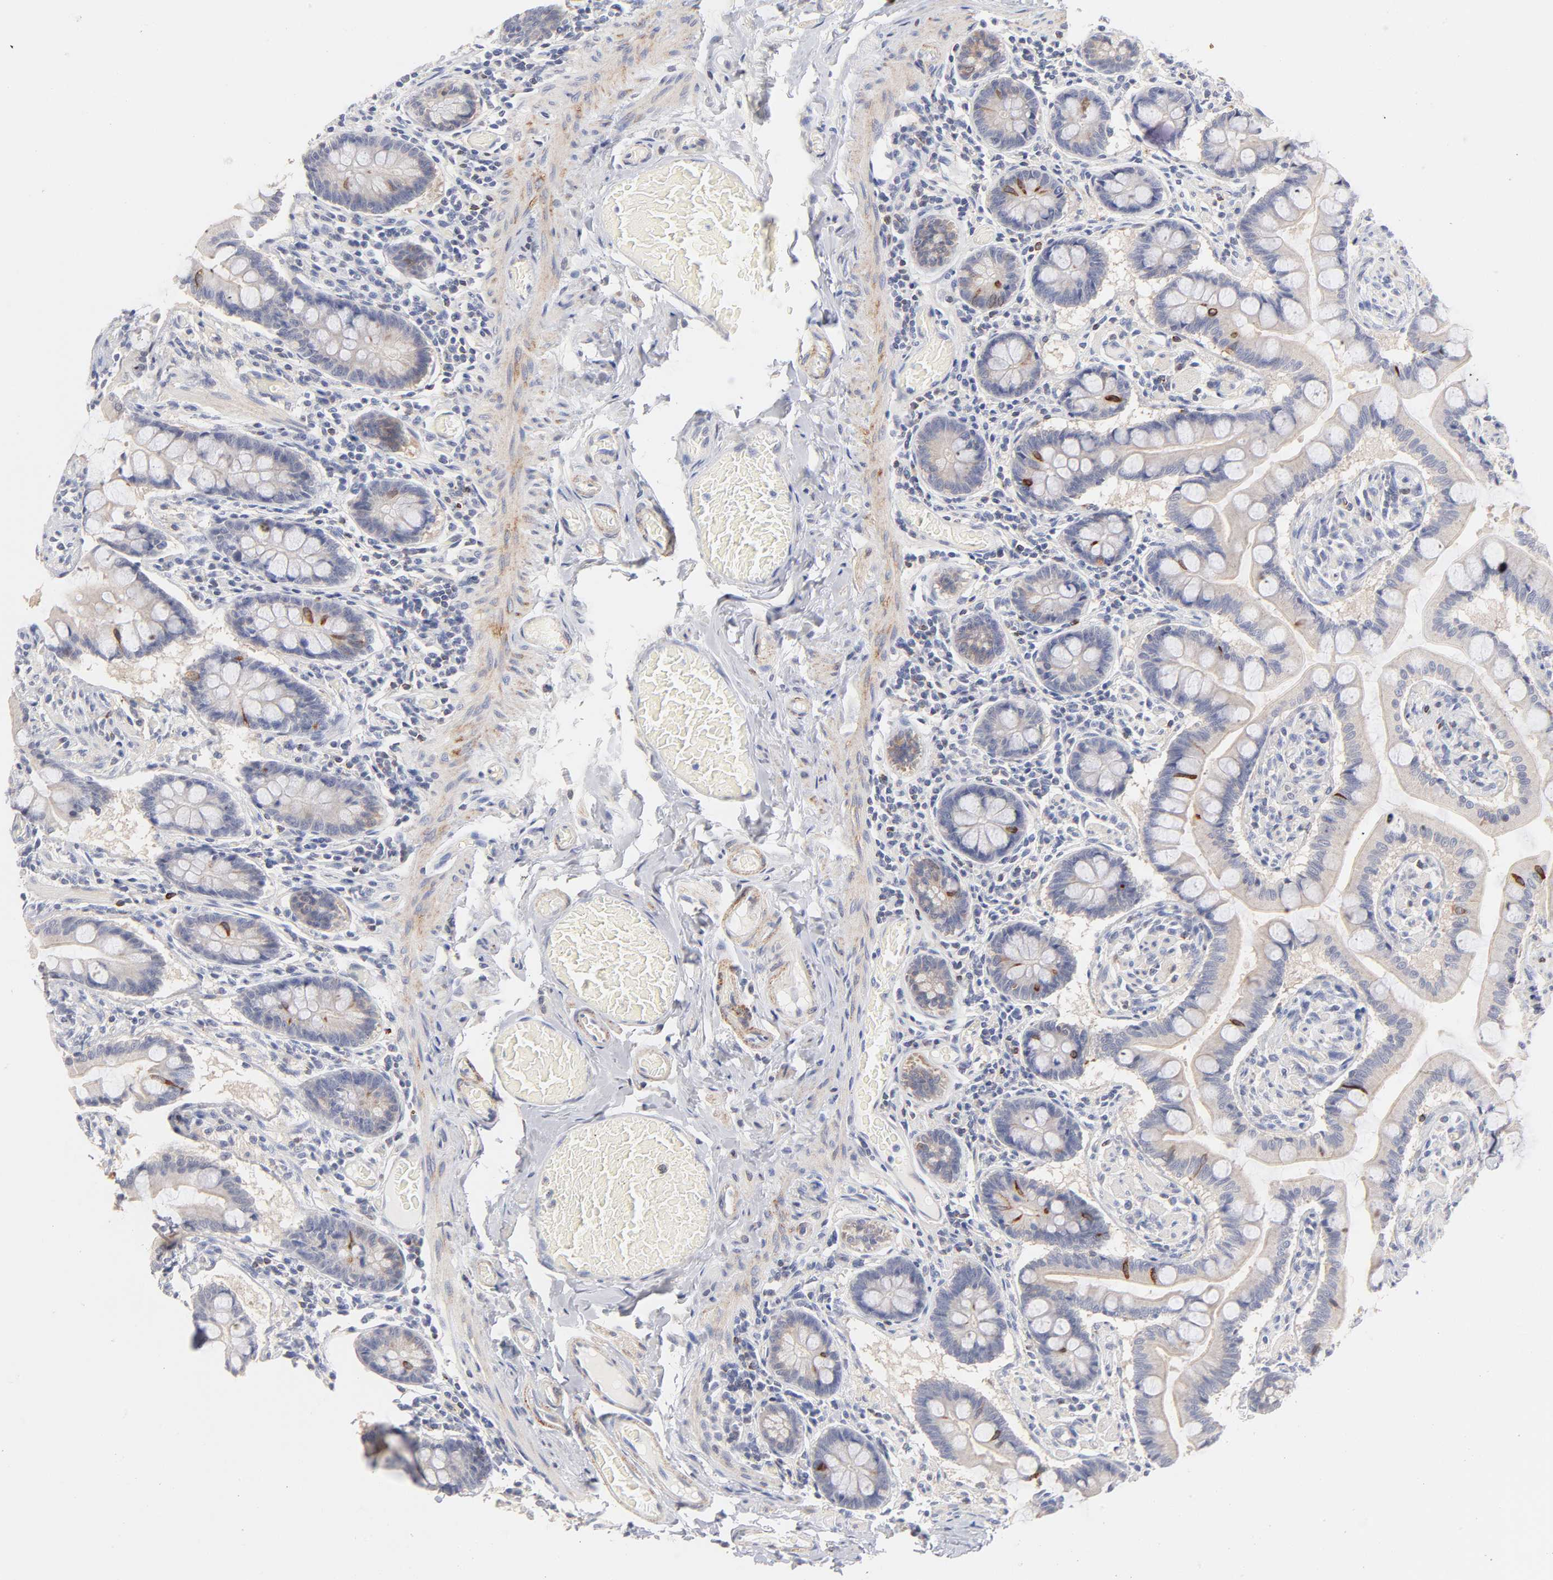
{"staining": {"intensity": "moderate", "quantity": "<25%", "location": "cytoplasmic/membranous"}, "tissue": "small intestine", "cell_type": "Glandular cells", "image_type": "normal", "snomed": [{"axis": "morphology", "description": "Normal tissue, NOS"}, {"axis": "topography", "description": "Small intestine"}], "caption": "Brown immunohistochemical staining in normal human small intestine displays moderate cytoplasmic/membranous expression in approximately <25% of glandular cells.", "gene": "MID1", "patient": {"sex": "male", "age": 41}}